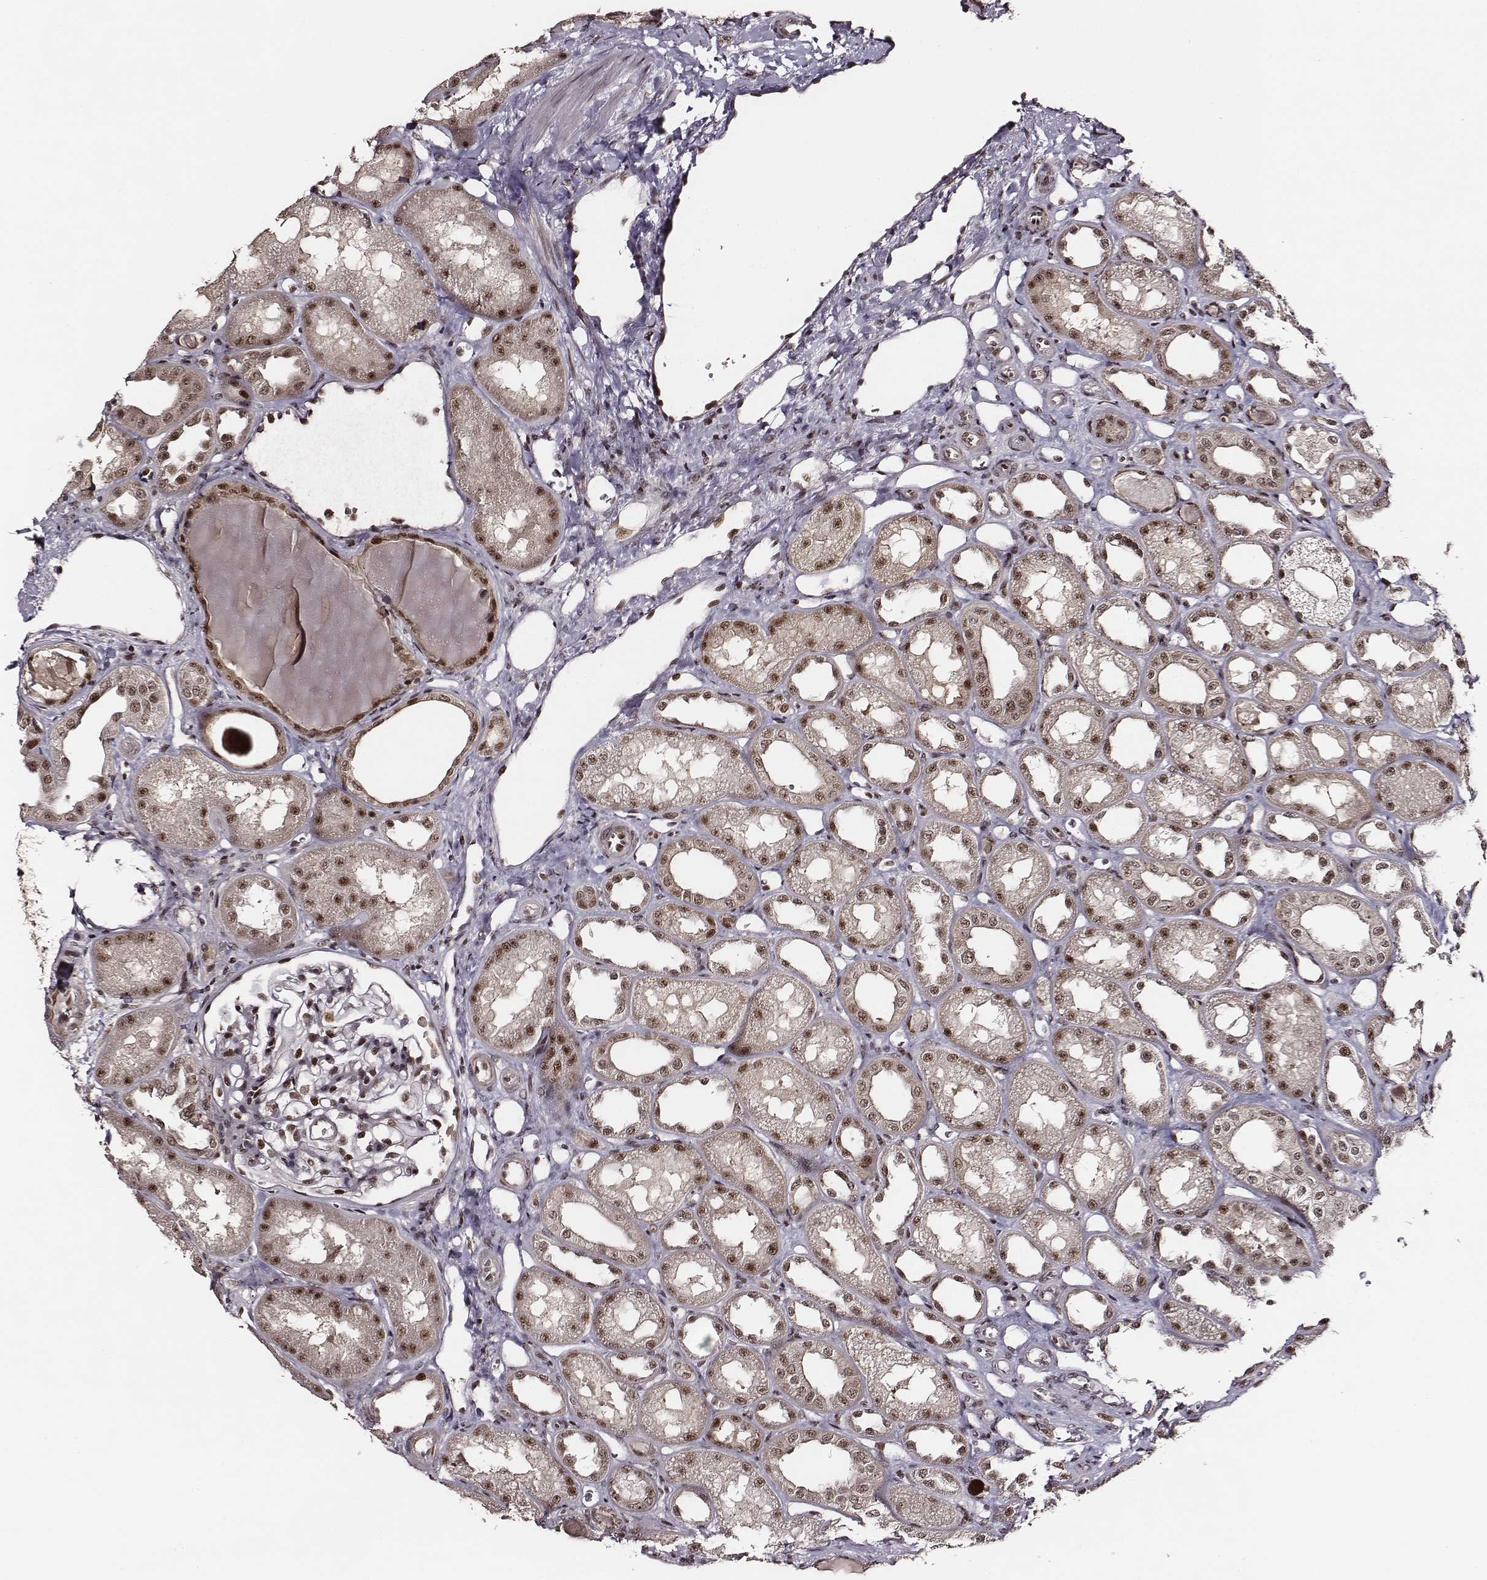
{"staining": {"intensity": "strong", "quantity": ">75%", "location": "nuclear"}, "tissue": "kidney", "cell_type": "Cells in glomeruli", "image_type": "normal", "snomed": [{"axis": "morphology", "description": "Normal tissue, NOS"}, {"axis": "topography", "description": "Kidney"}], "caption": "A histopathology image of human kidney stained for a protein displays strong nuclear brown staining in cells in glomeruli. The protein of interest is shown in brown color, while the nuclei are stained blue.", "gene": "PPARA", "patient": {"sex": "male", "age": 61}}